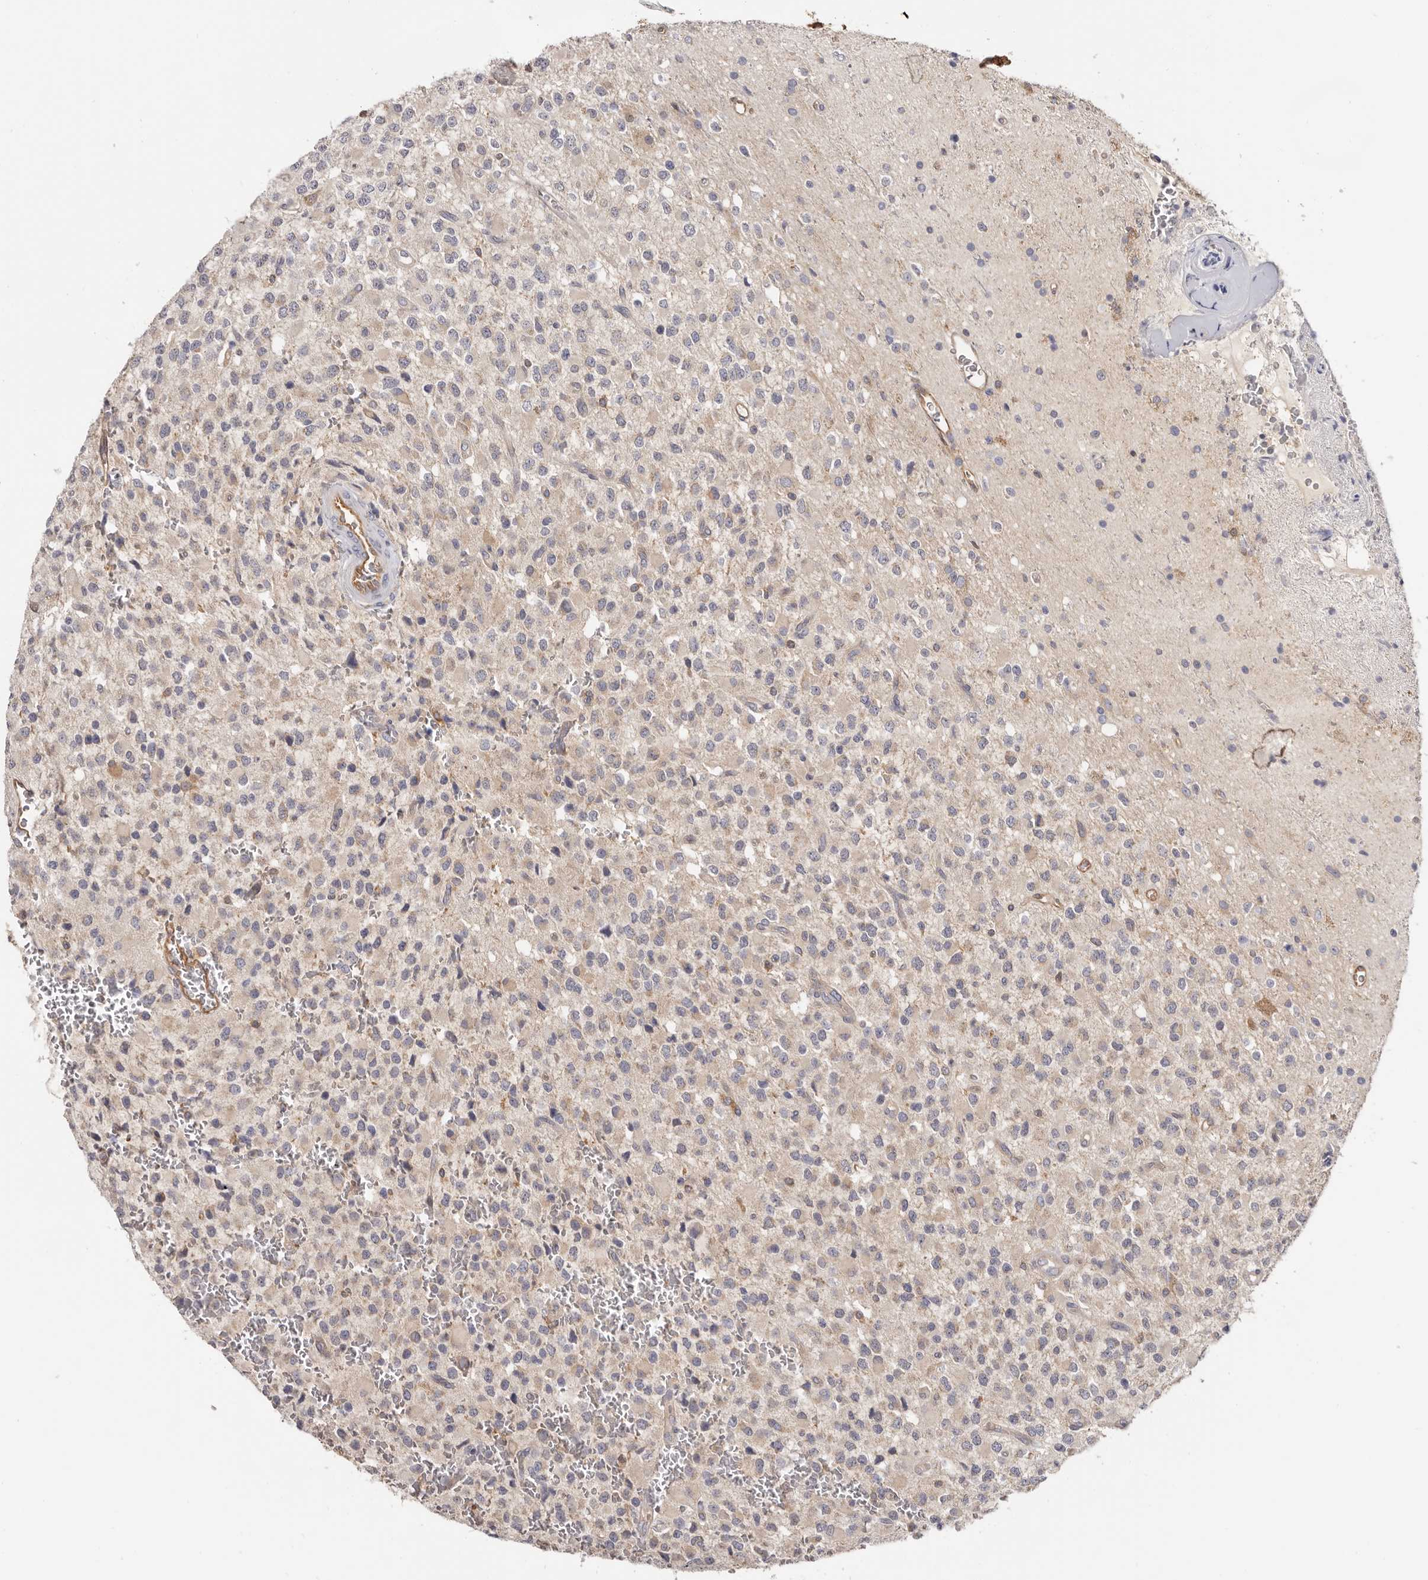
{"staining": {"intensity": "negative", "quantity": "none", "location": "none"}, "tissue": "glioma", "cell_type": "Tumor cells", "image_type": "cancer", "snomed": [{"axis": "morphology", "description": "Glioma, malignant, High grade"}, {"axis": "topography", "description": "Brain"}], "caption": "There is no significant staining in tumor cells of malignant glioma (high-grade).", "gene": "LAP3", "patient": {"sex": "male", "age": 34}}